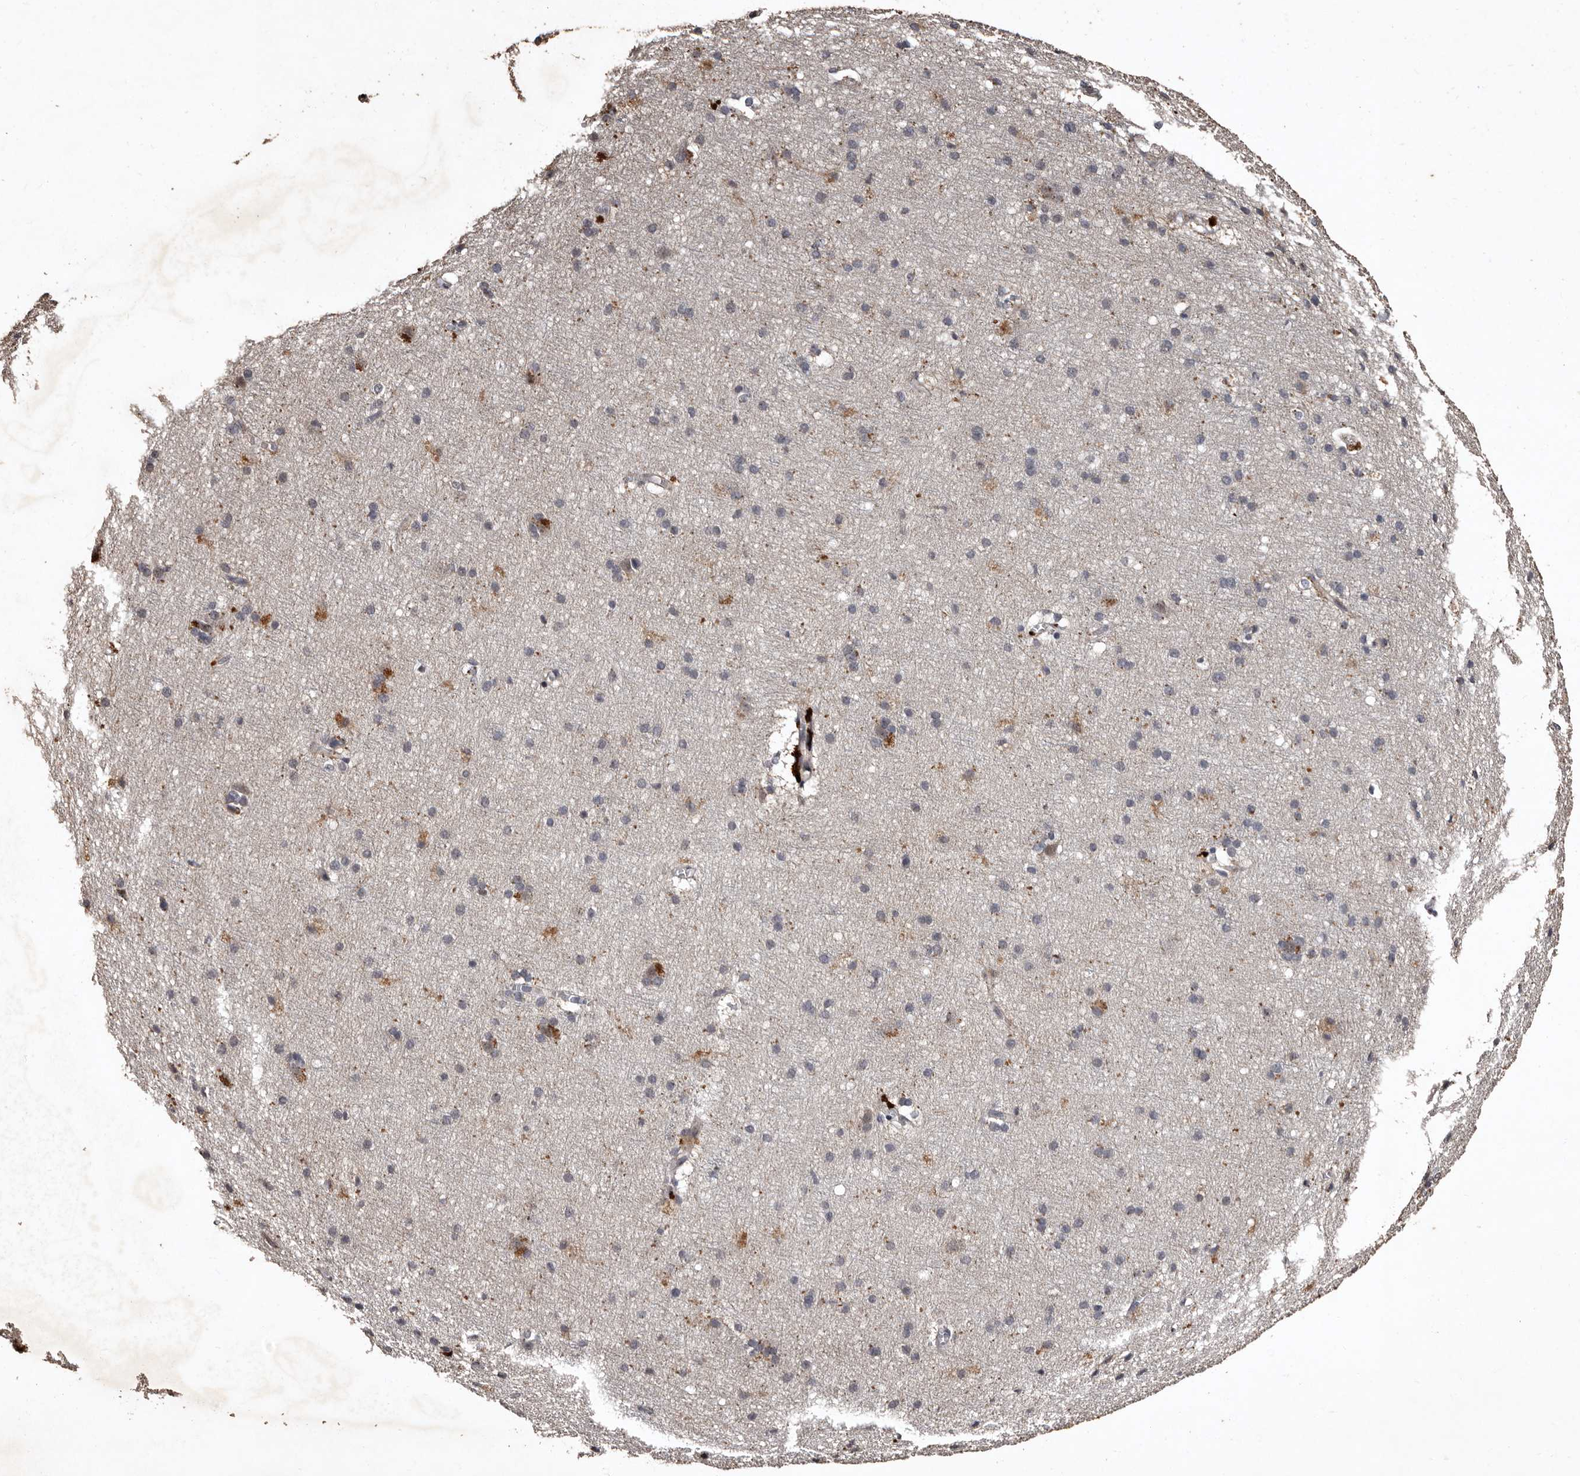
{"staining": {"intensity": "moderate", "quantity": ">75%", "location": "cytoplasmic/membranous"}, "tissue": "cerebral cortex", "cell_type": "Endothelial cells", "image_type": "normal", "snomed": [{"axis": "morphology", "description": "Normal tissue, NOS"}, {"axis": "topography", "description": "Cerebral cortex"}], "caption": "Human cerebral cortex stained for a protein (brown) shows moderate cytoplasmic/membranous positive staining in about >75% of endothelial cells.", "gene": "PRKD3", "patient": {"sex": "male", "age": 54}}